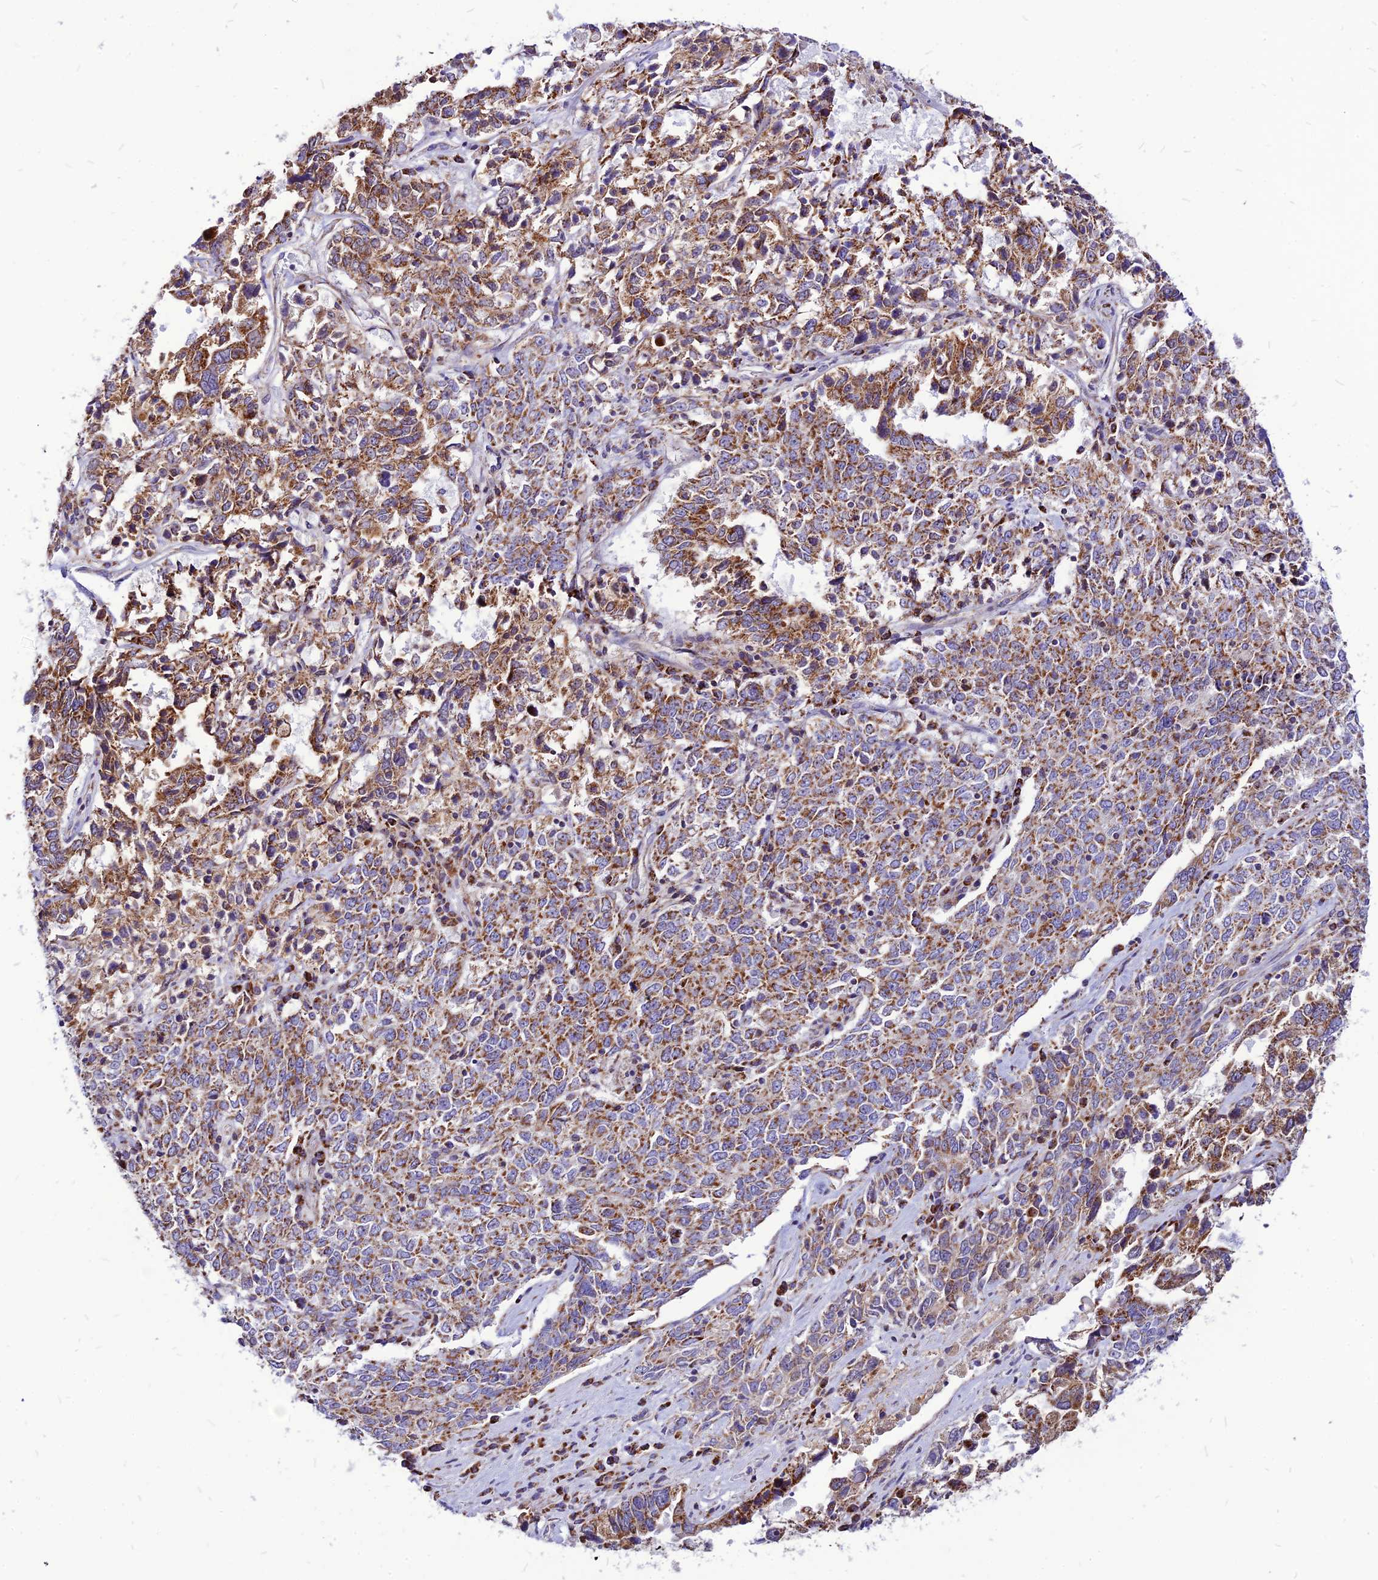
{"staining": {"intensity": "moderate", "quantity": ">75%", "location": "cytoplasmic/membranous"}, "tissue": "ovarian cancer", "cell_type": "Tumor cells", "image_type": "cancer", "snomed": [{"axis": "morphology", "description": "Carcinoma, endometroid"}, {"axis": "topography", "description": "Ovary"}], "caption": "The image displays a brown stain indicating the presence of a protein in the cytoplasmic/membranous of tumor cells in ovarian endometroid carcinoma.", "gene": "ECI1", "patient": {"sex": "female", "age": 62}}